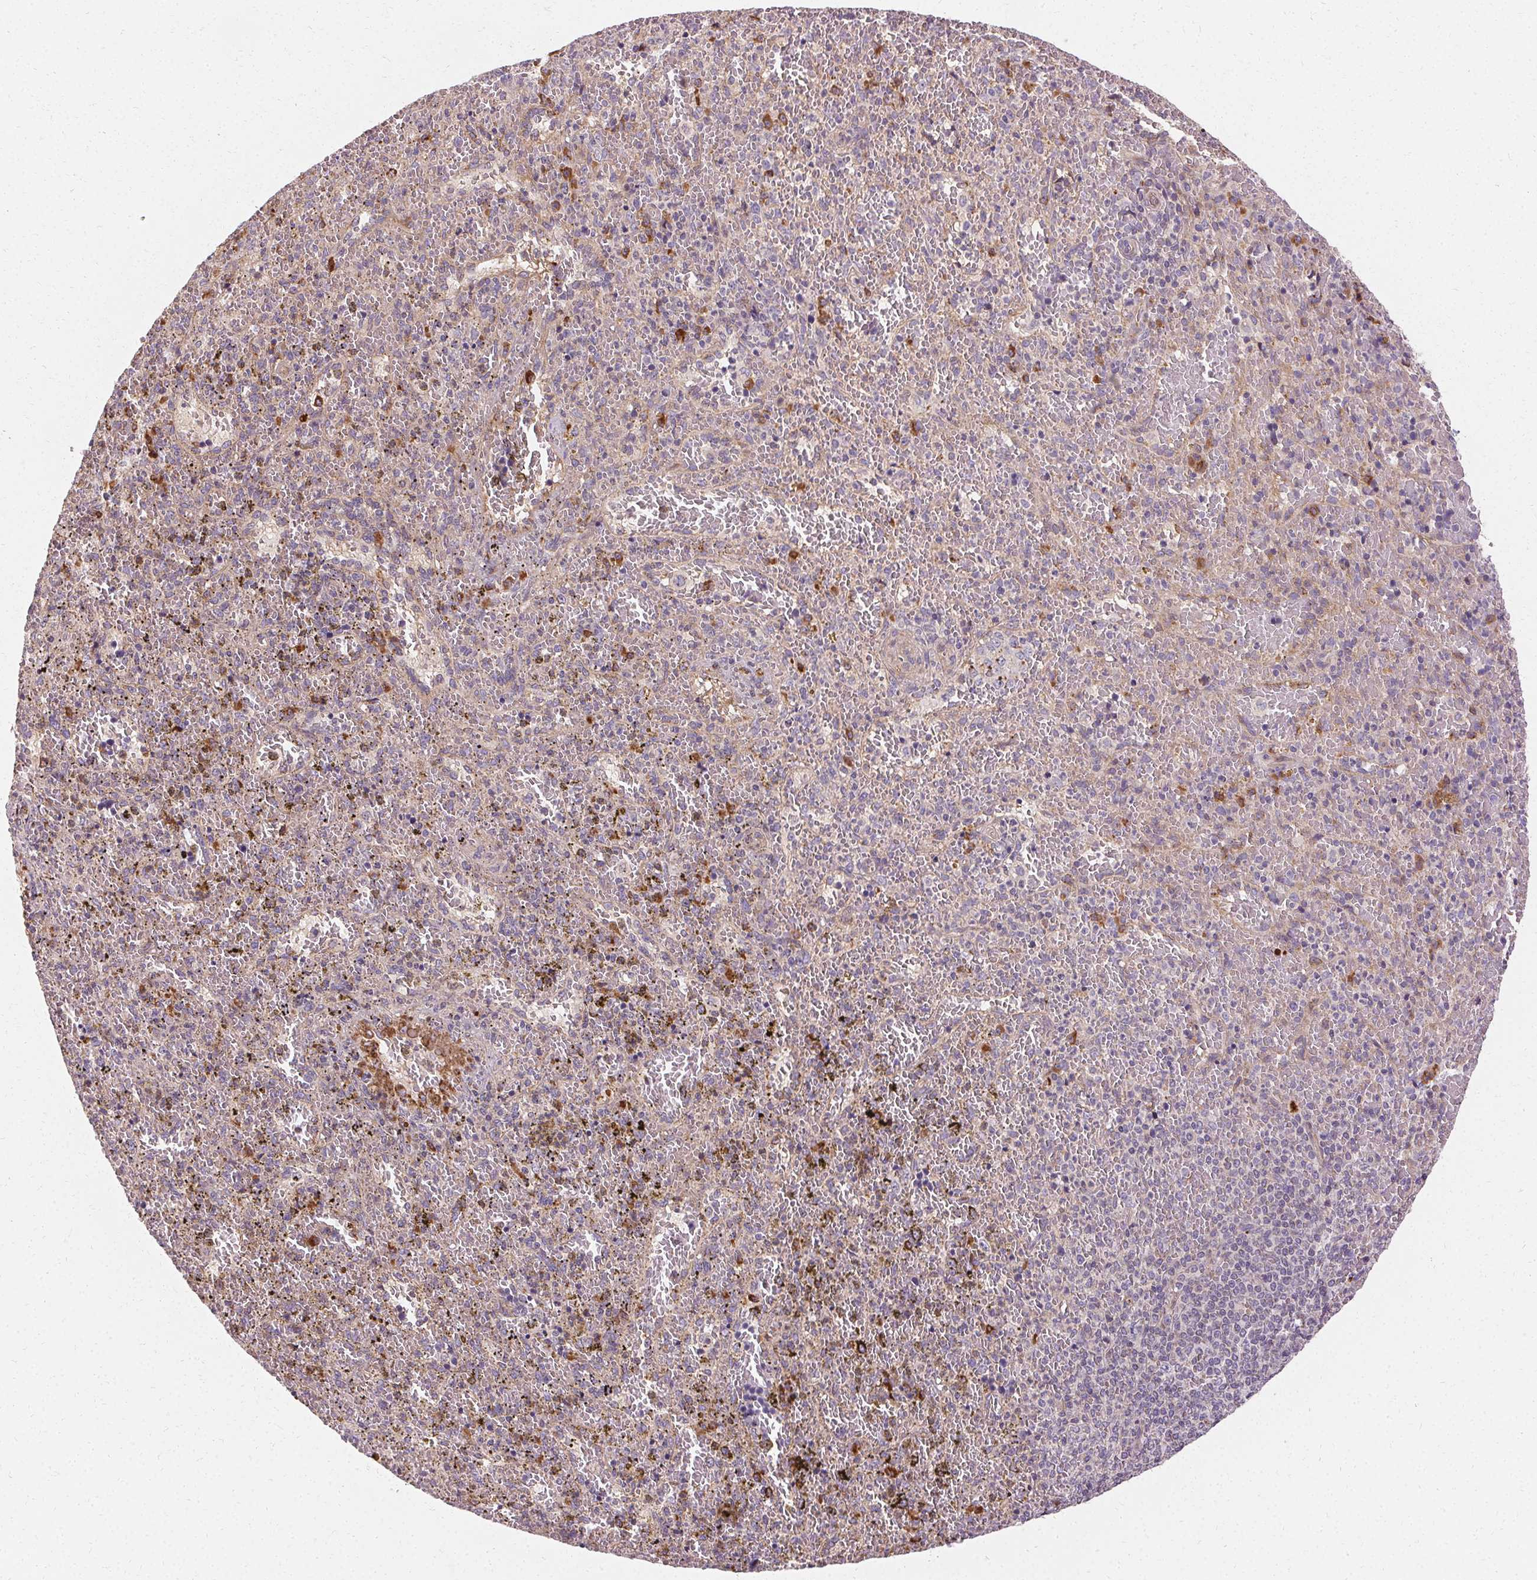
{"staining": {"intensity": "negative", "quantity": "none", "location": "none"}, "tissue": "spleen", "cell_type": "Cells in red pulp", "image_type": "normal", "snomed": [{"axis": "morphology", "description": "Normal tissue, NOS"}, {"axis": "topography", "description": "Spleen"}], "caption": "This is an IHC histopathology image of benign human spleen. There is no expression in cells in red pulp.", "gene": "APLP1", "patient": {"sex": "female", "age": 50}}